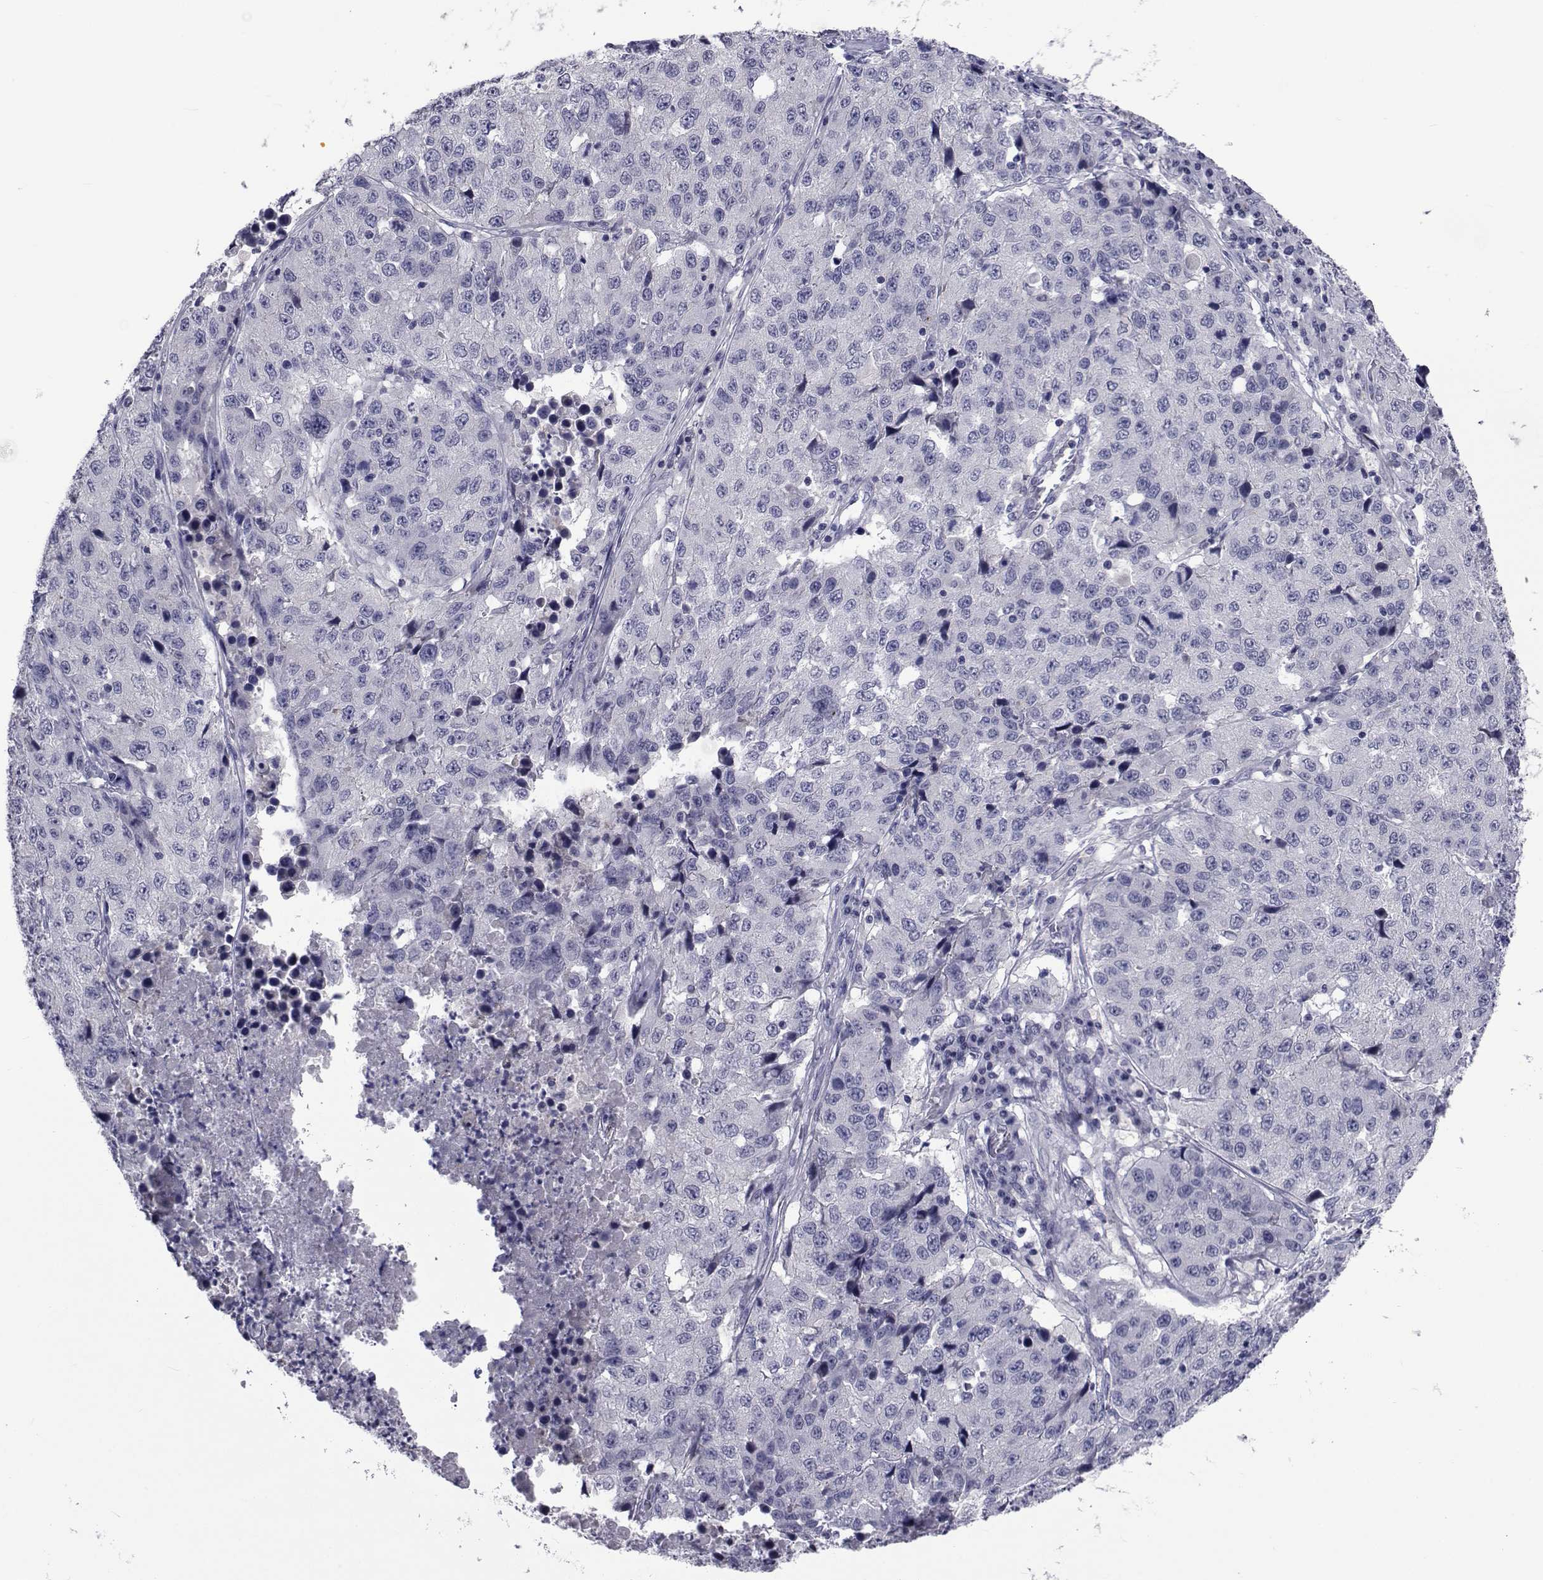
{"staining": {"intensity": "negative", "quantity": "none", "location": "none"}, "tissue": "stomach cancer", "cell_type": "Tumor cells", "image_type": "cancer", "snomed": [{"axis": "morphology", "description": "Adenocarcinoma, NOS"}, {"axis": "topography", "description": "Stomach"}], "caption": "Tumor cells show no significant protein positivity in stomach cancer (adenocarcinoma). (Immunohistochemistry, brightfield microscopy, high magnification).", "gene": "SEMA5B", "patient": {"sex": "male", "age": 71}}